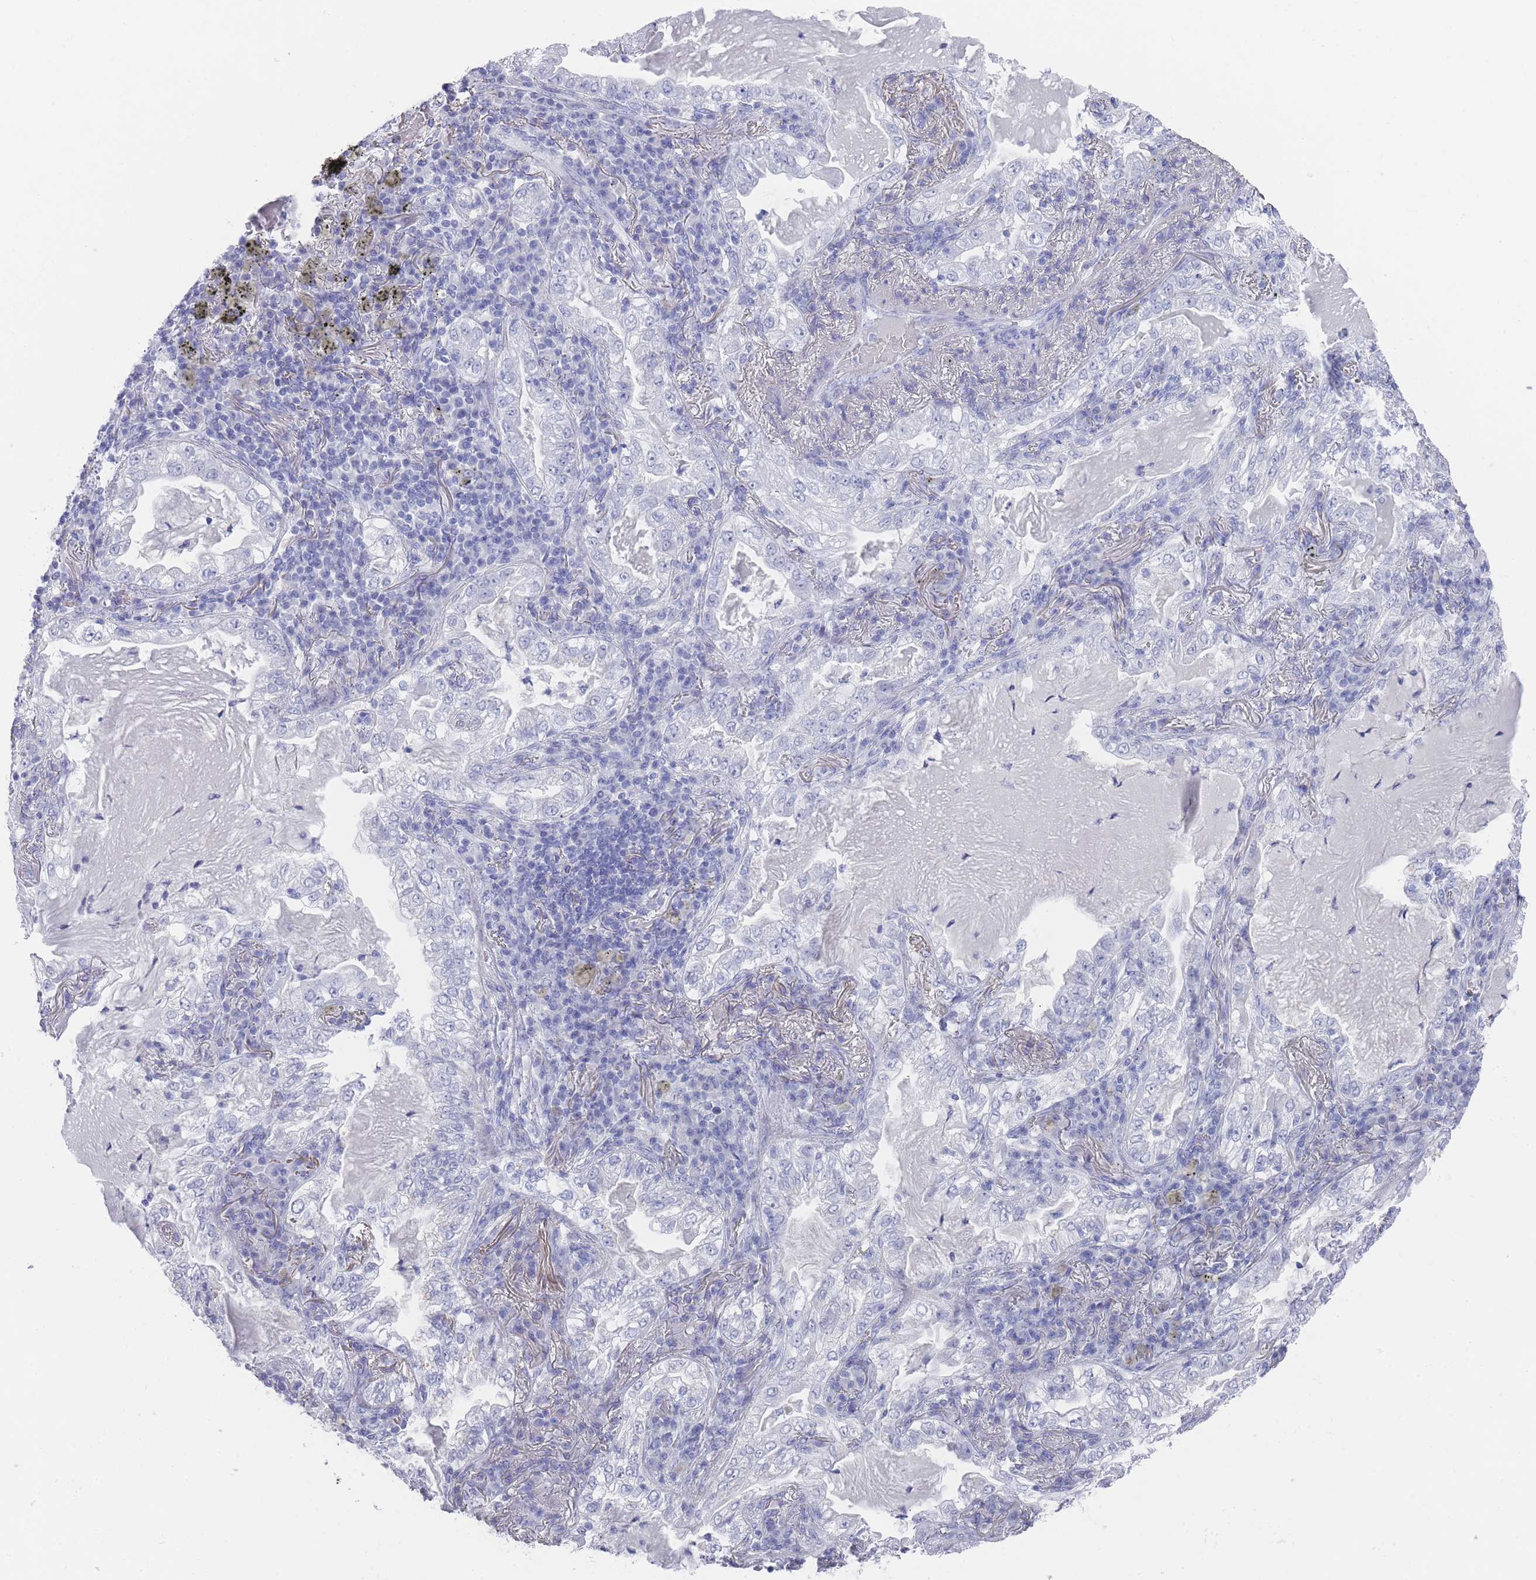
{"staining": {"intensity": "negative", "quantity": "none", "location": "none"}, "tissue": "lung cancer", "cell_type": "Tumor cells", "image_type": "cancer", "snomed": [{"axis": "morphology", "description": "Adenocarcinoma, NOS"}, {"axis": "topography", "description": "Lung"}], "caption": "Micrograph shows no protein staining in tumor cells of lung adenocarcinoma tissue.", "gene": "RAB2B", "patient": {"sex": "female", "age": 73}}